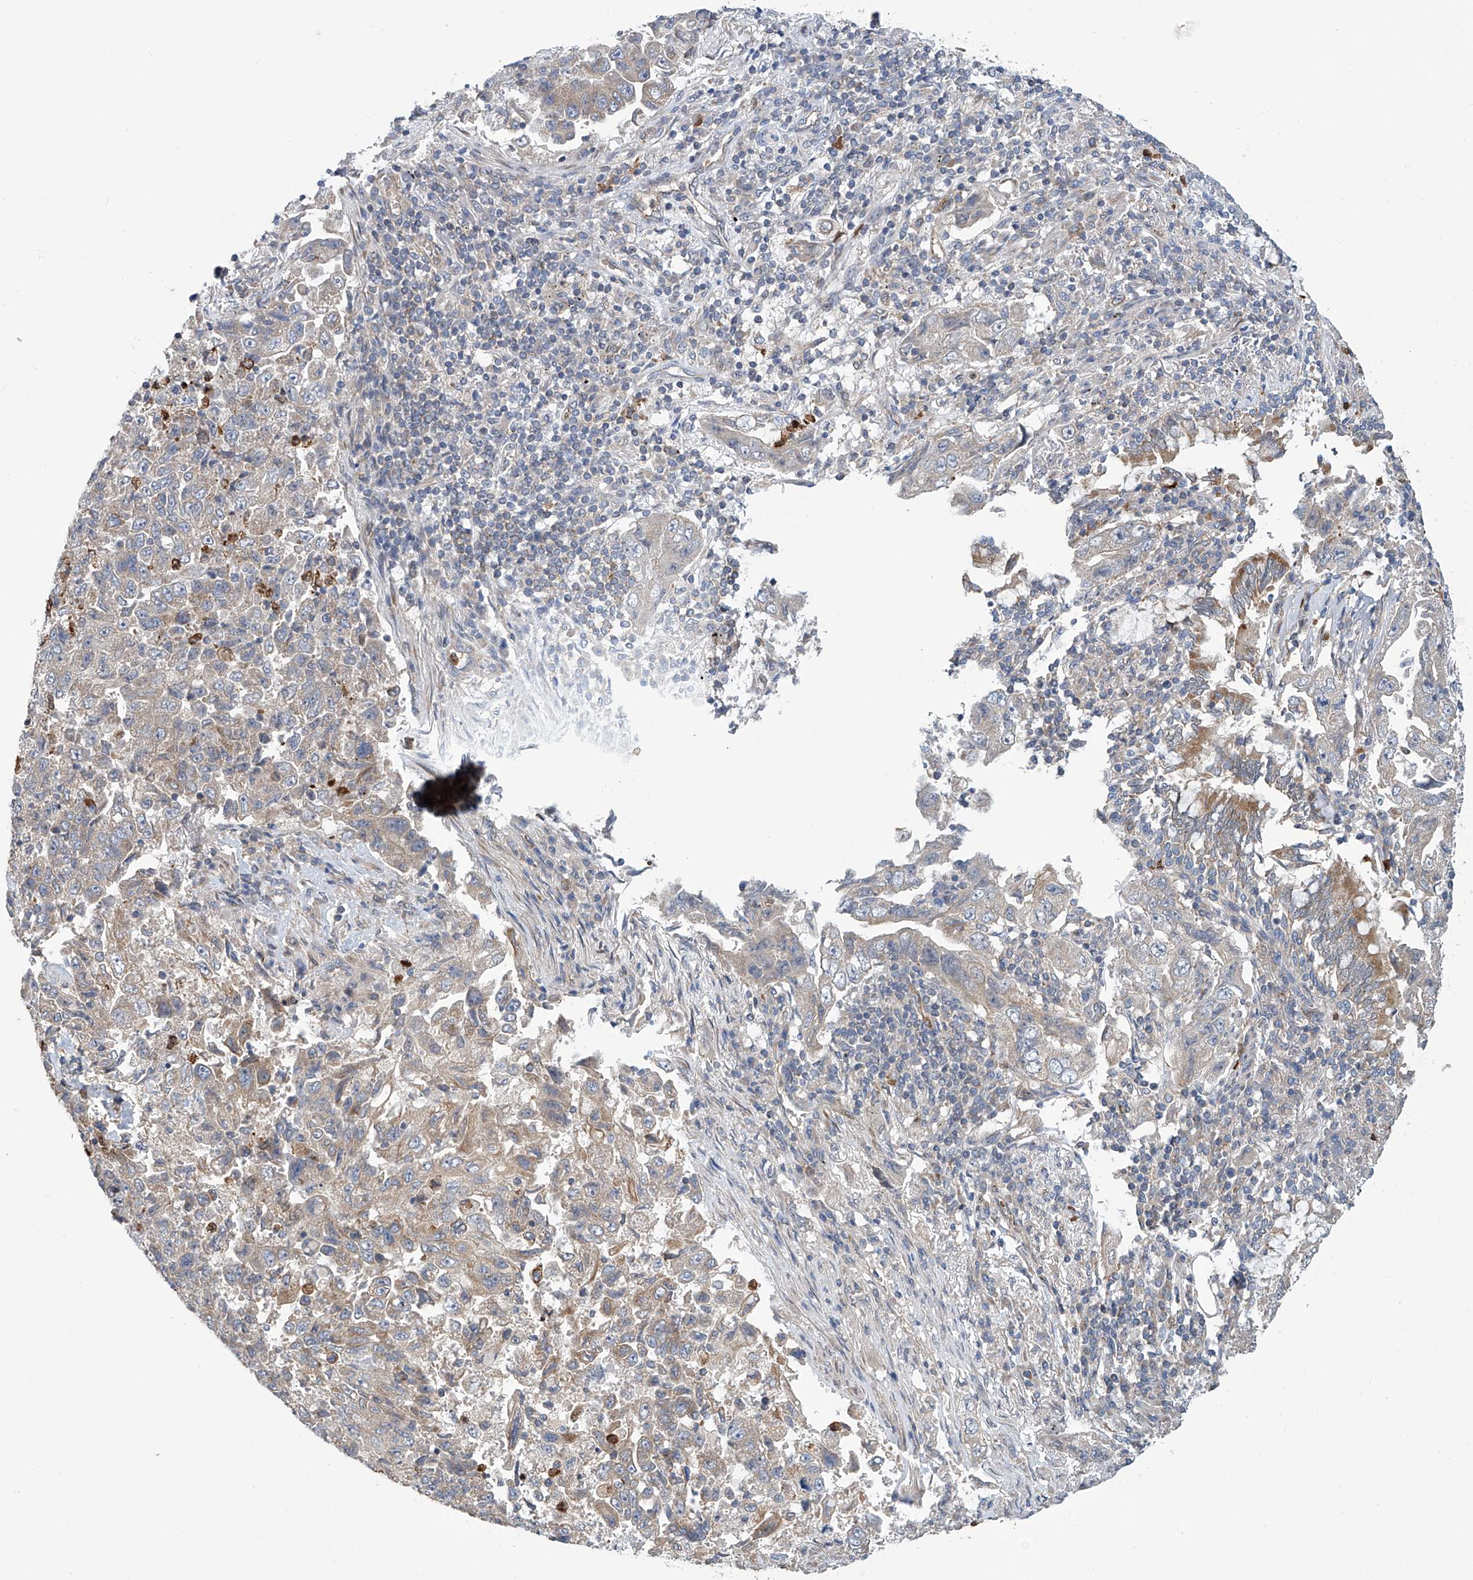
{"staining": {"intensity": "weak", "quantity": "<25%", "location": "cytoplasmic/membranous"}, "tissue": "lung cancer", "cell_type": "Tumor cells", "image_type": "cancer", "snomed": [{"axis": "morphology", "description": "Adenocarcinoma, NOS"}, {"axis": "topography", "description": "Lung"}], "caption": "Tumor cells show no significant protein positivity in lung adenocarcinoma.", "gene": "EIF2D", "patient": {"sex": "female", "age": 51}}